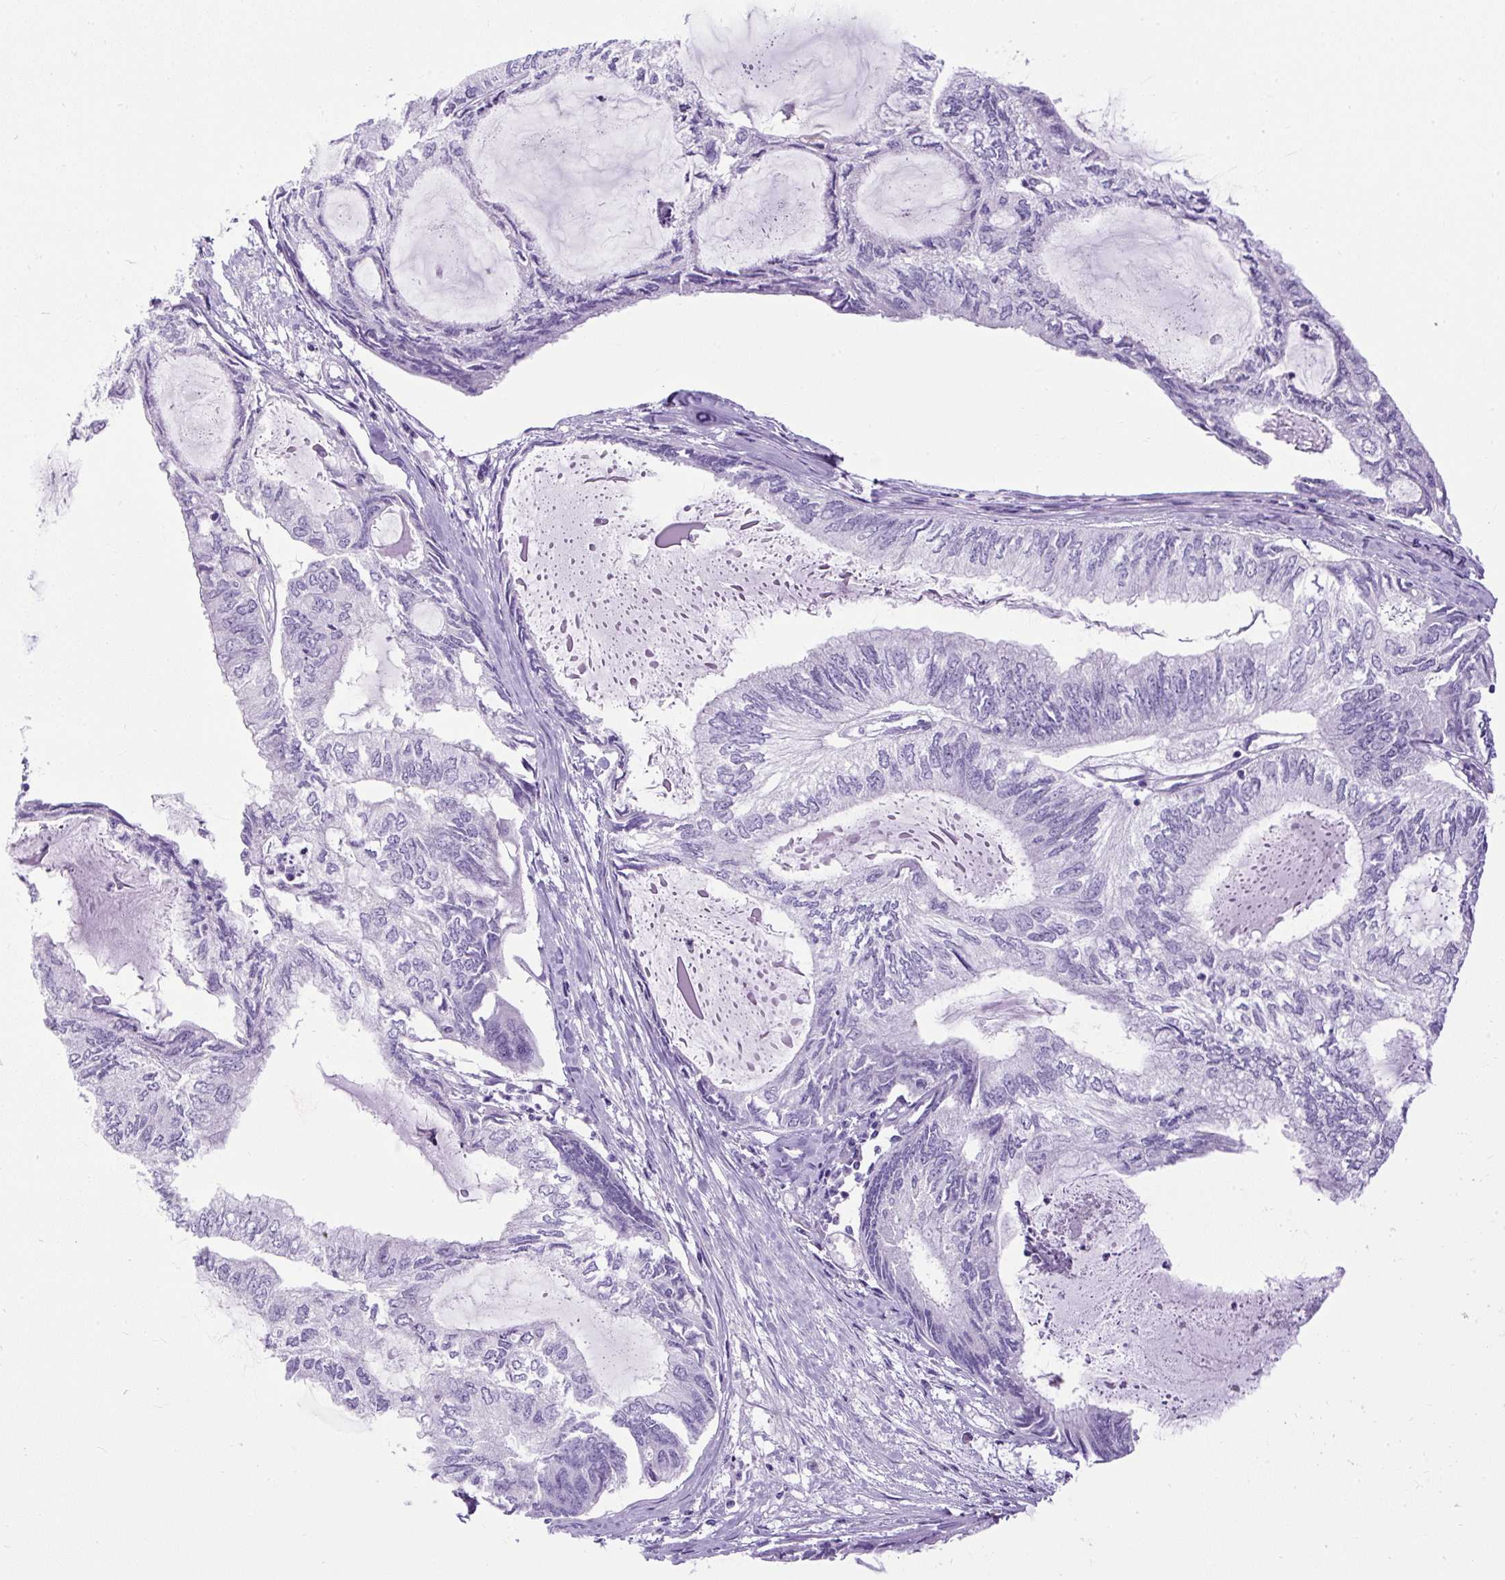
{"staining": {"intensity": "negative", "quantity": "none", "location": "none"}, "tissue": "endometrial cancer", "cell_type": "Tumor cells", "image_type": "cancer", "snomed": [{"axis": "morphology", "description": "Adenocarcinoma, NOS"}, {"axis": "topography", "description": "Endometrium"}], "caption": "Protein analysis of endometrial adenocarcinoma demonstrates no significant staining in tumor cells. Nuclei are stained in blue.", "gene": "UPP1", "patient": {"sex": "female", "age": 80}}